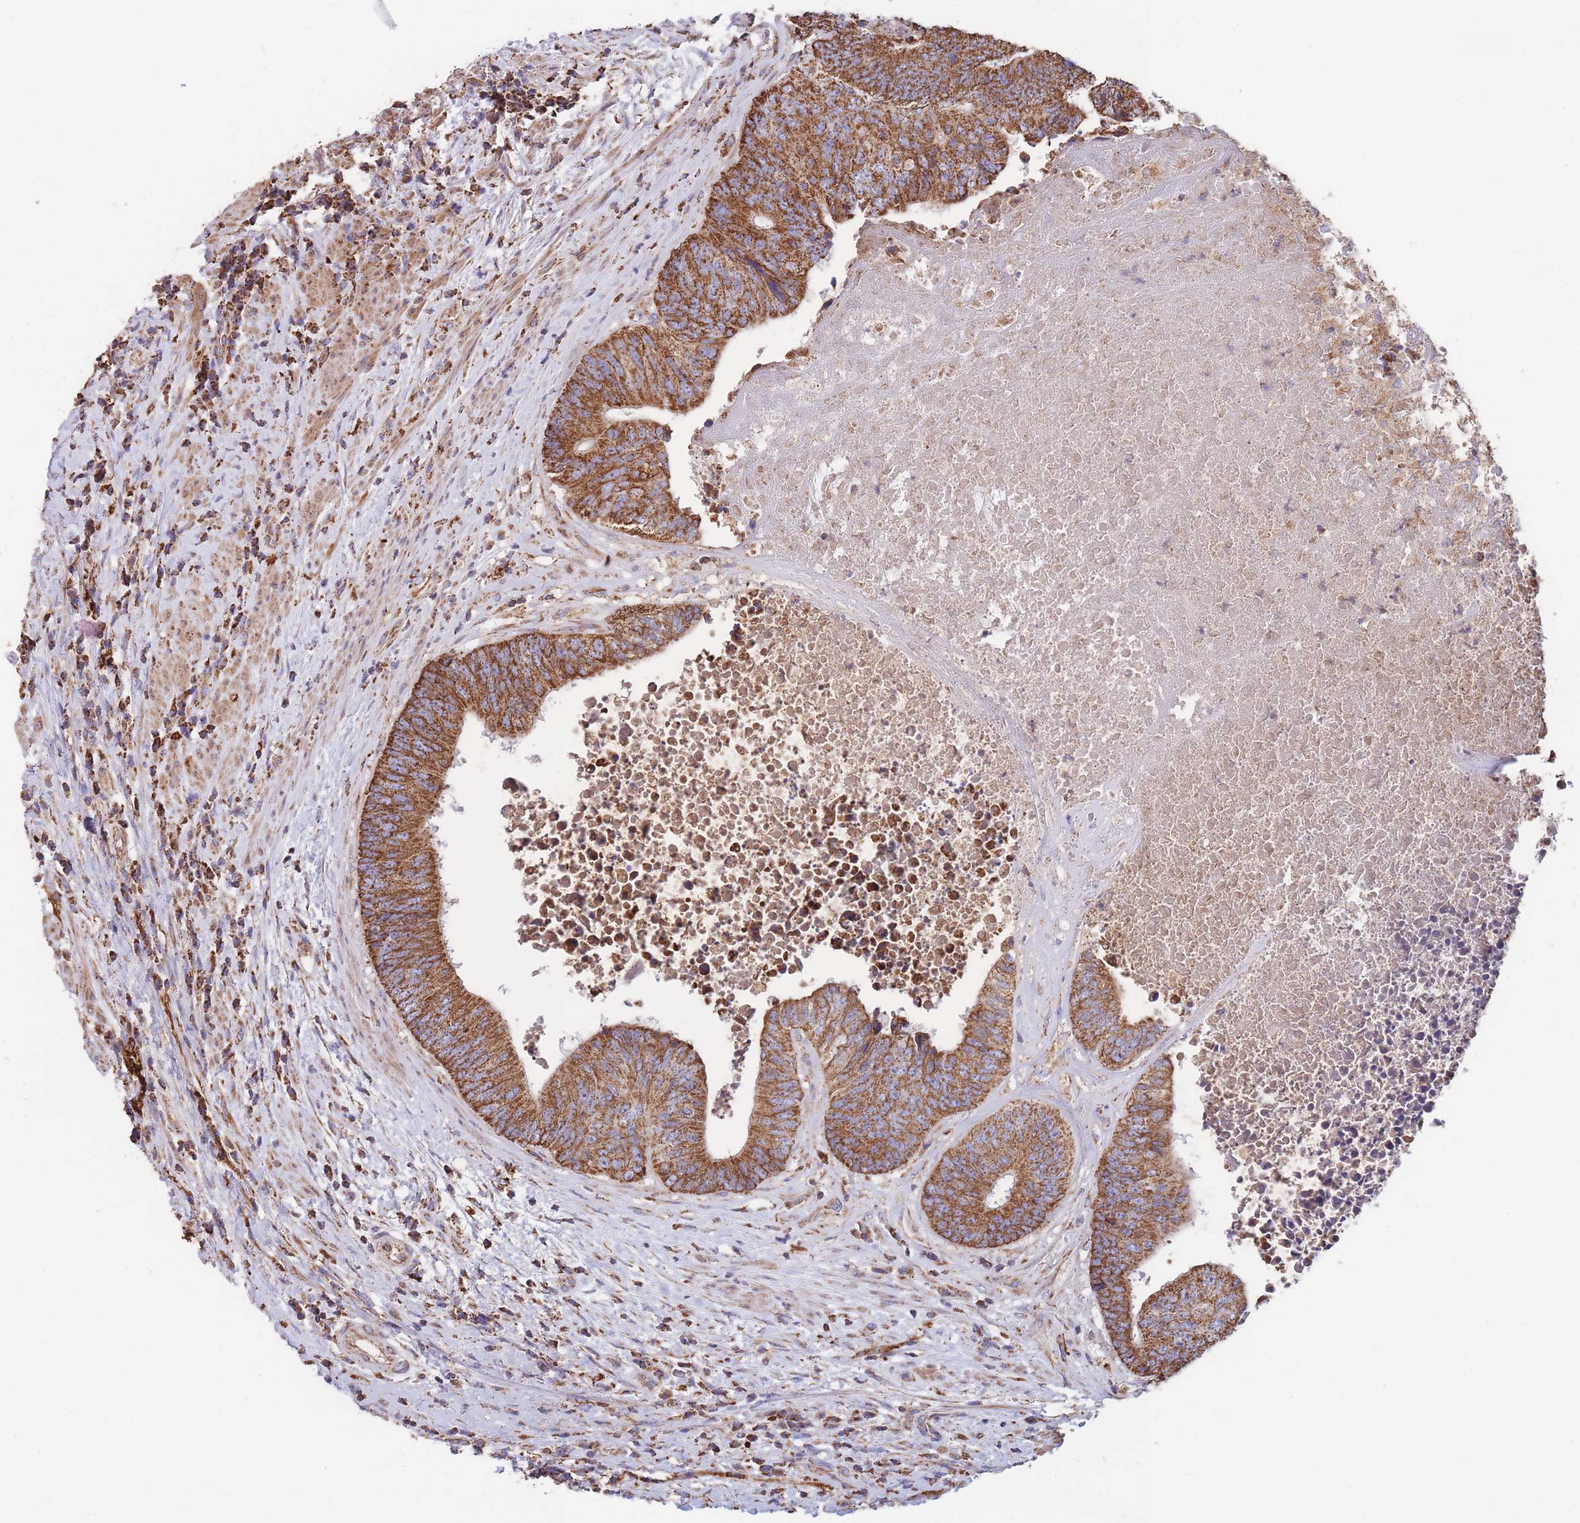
{"staining": {"intensity": "strong", "quantity": ">75%", "location": "cytoplasmic/membranous"}, "tissue": "colorectal cancer", "cell_type": "Tumor cells", "image_type": "cancer", "snomed": [{"axis": "morphology", "description": "Adenocarcinoma, NOS"}, {"axis": "topography", "description": "Rectum"}], "caption": "An immunohistochemistry (IHC) micrograph of neoplastic tissue is shown. Protein staining in brown labels strong cytoplasmic/membranous positivity in colorectal cancer within tumor cells.", "gene": "FKBP8", "patient": {"sex": "male", "age": 72}}